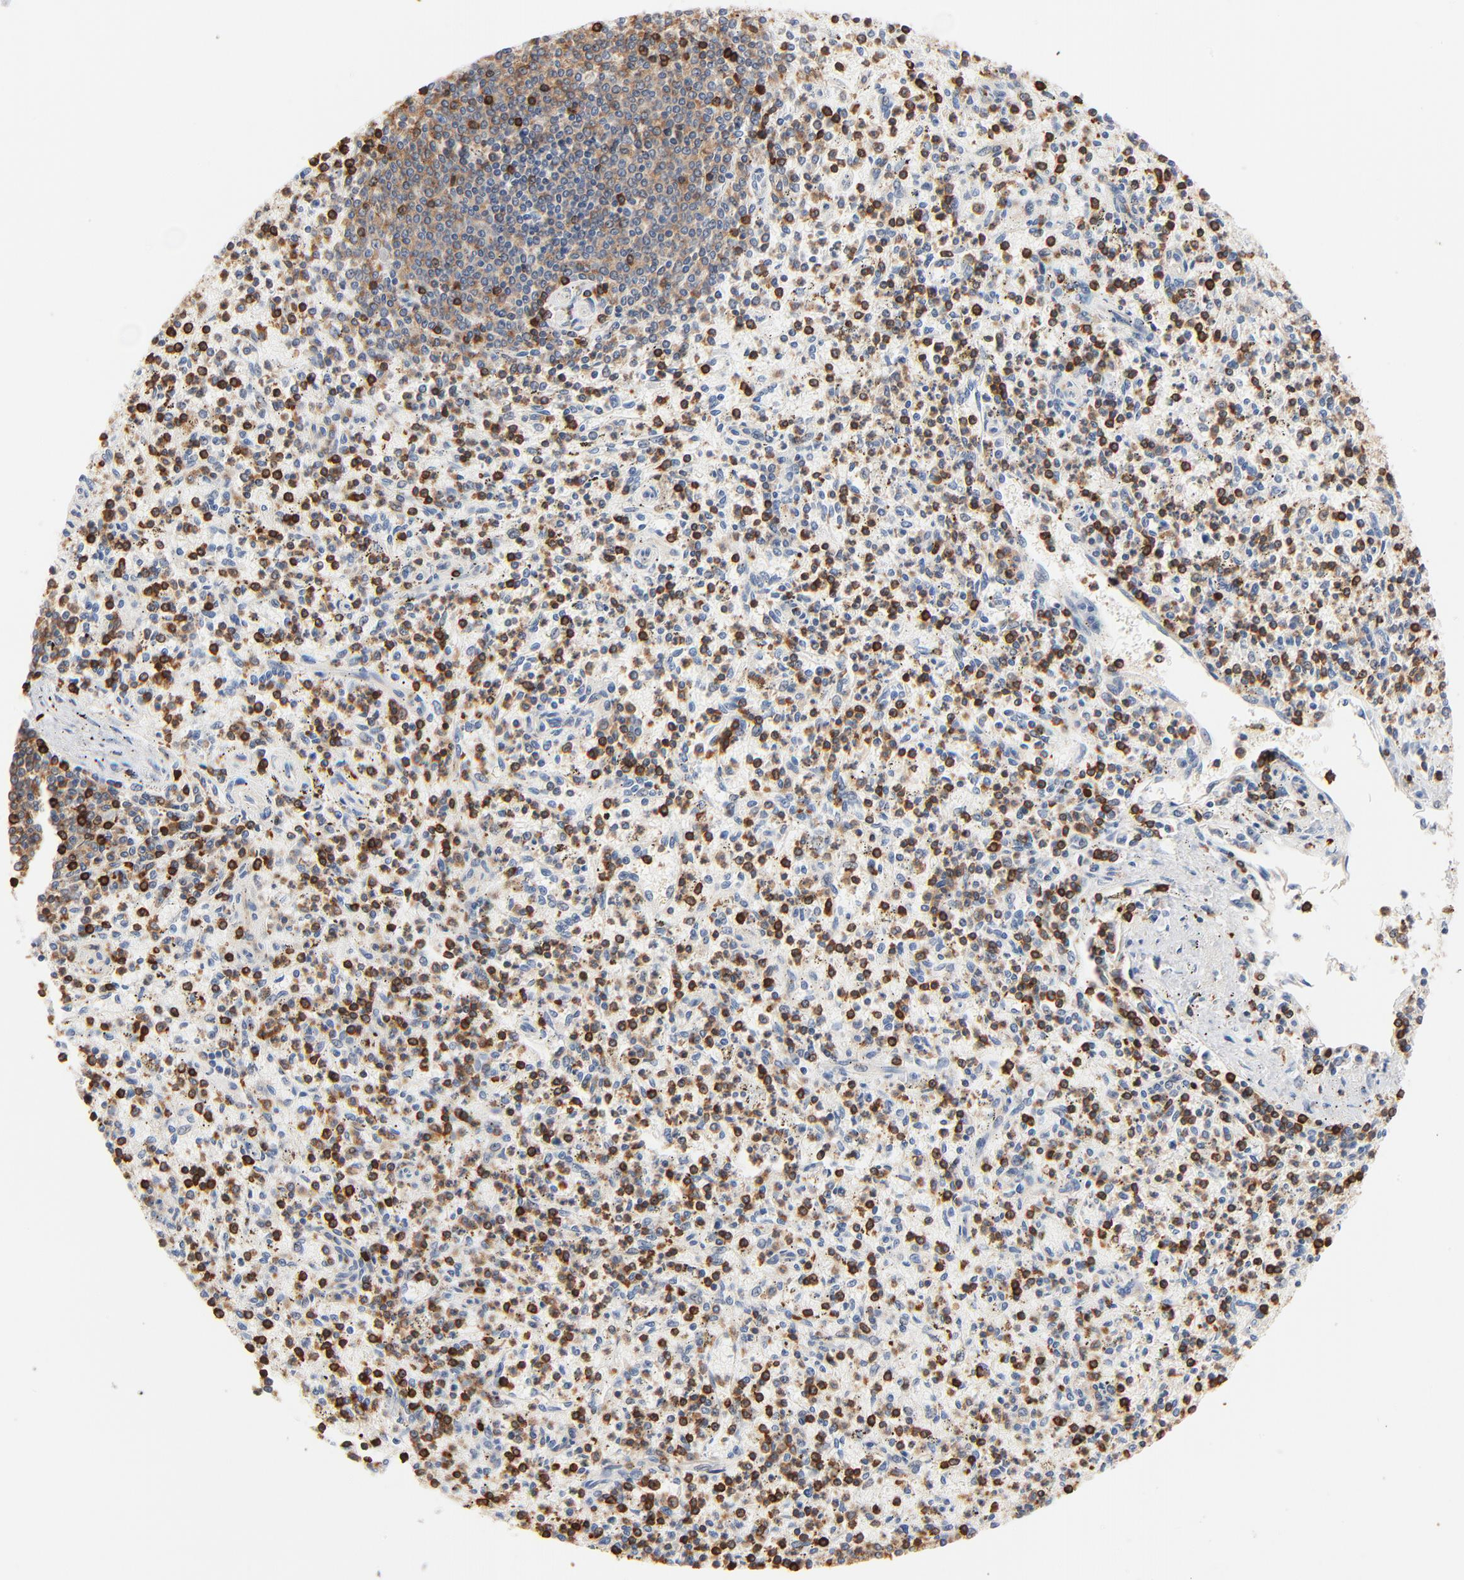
{"staining": {"intensity": "strong", "quantity": "25%-75%", "location": "cytoplasmic/membranous"}, "tissue": "spleen", "cell_type": "Cells in red pulp", "image_type": "normal", "snomed": [{"axis": "morphology", "description": "Normal tissue, NOS"}, {"axis": "topography", "description": "Spleen"}], "caption": "Brown immunohistochemical staining in normal spleen displays strong cytoplasmic/membranous positivity in about 25%-75% of cells in red pulp.", "gene": "SH3KBP1", "patient": {"sex": "male", "age": 72}}